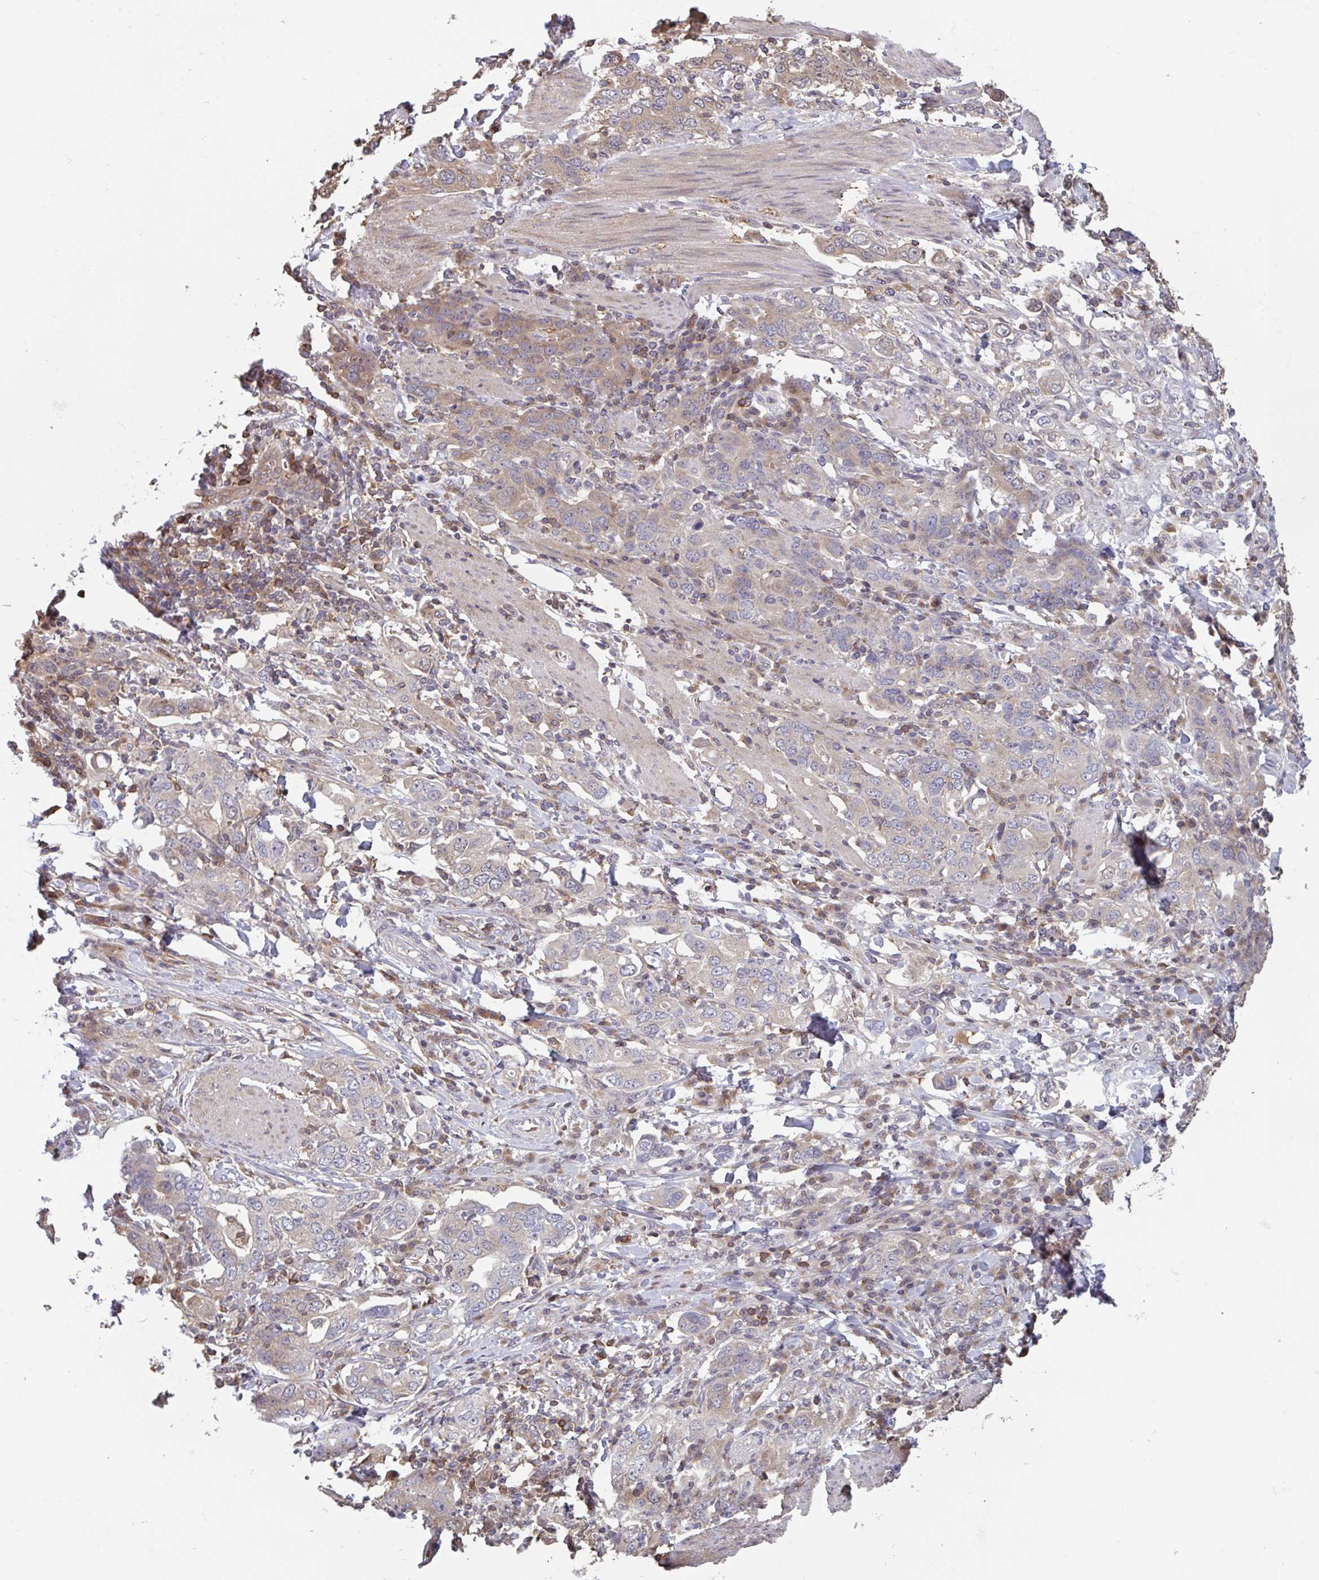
{"staining": {"intensity": "weak", "quantity": ">75%", "location": "cytoplasmic/membranous"}, "tissue": "stomach cancer", "cell_type": "Tumor cells", "image_type": "cancer", "snomed": [{"axis": "morphology", "description": "Adenocarcinoma, NOS"}, {"axis": "topography", "description": "Stomach, upper"}, {"axis": "topography", "description": "Stomach"}], "caption": "Protein analysis of adenocarcinoma (stomach) tissue reveals weak cytoplasmic/membranous expression in approximately >75% of tumor cells.", "gene": "OTOP2", "patient": {"sex": "male", "age": 62}}